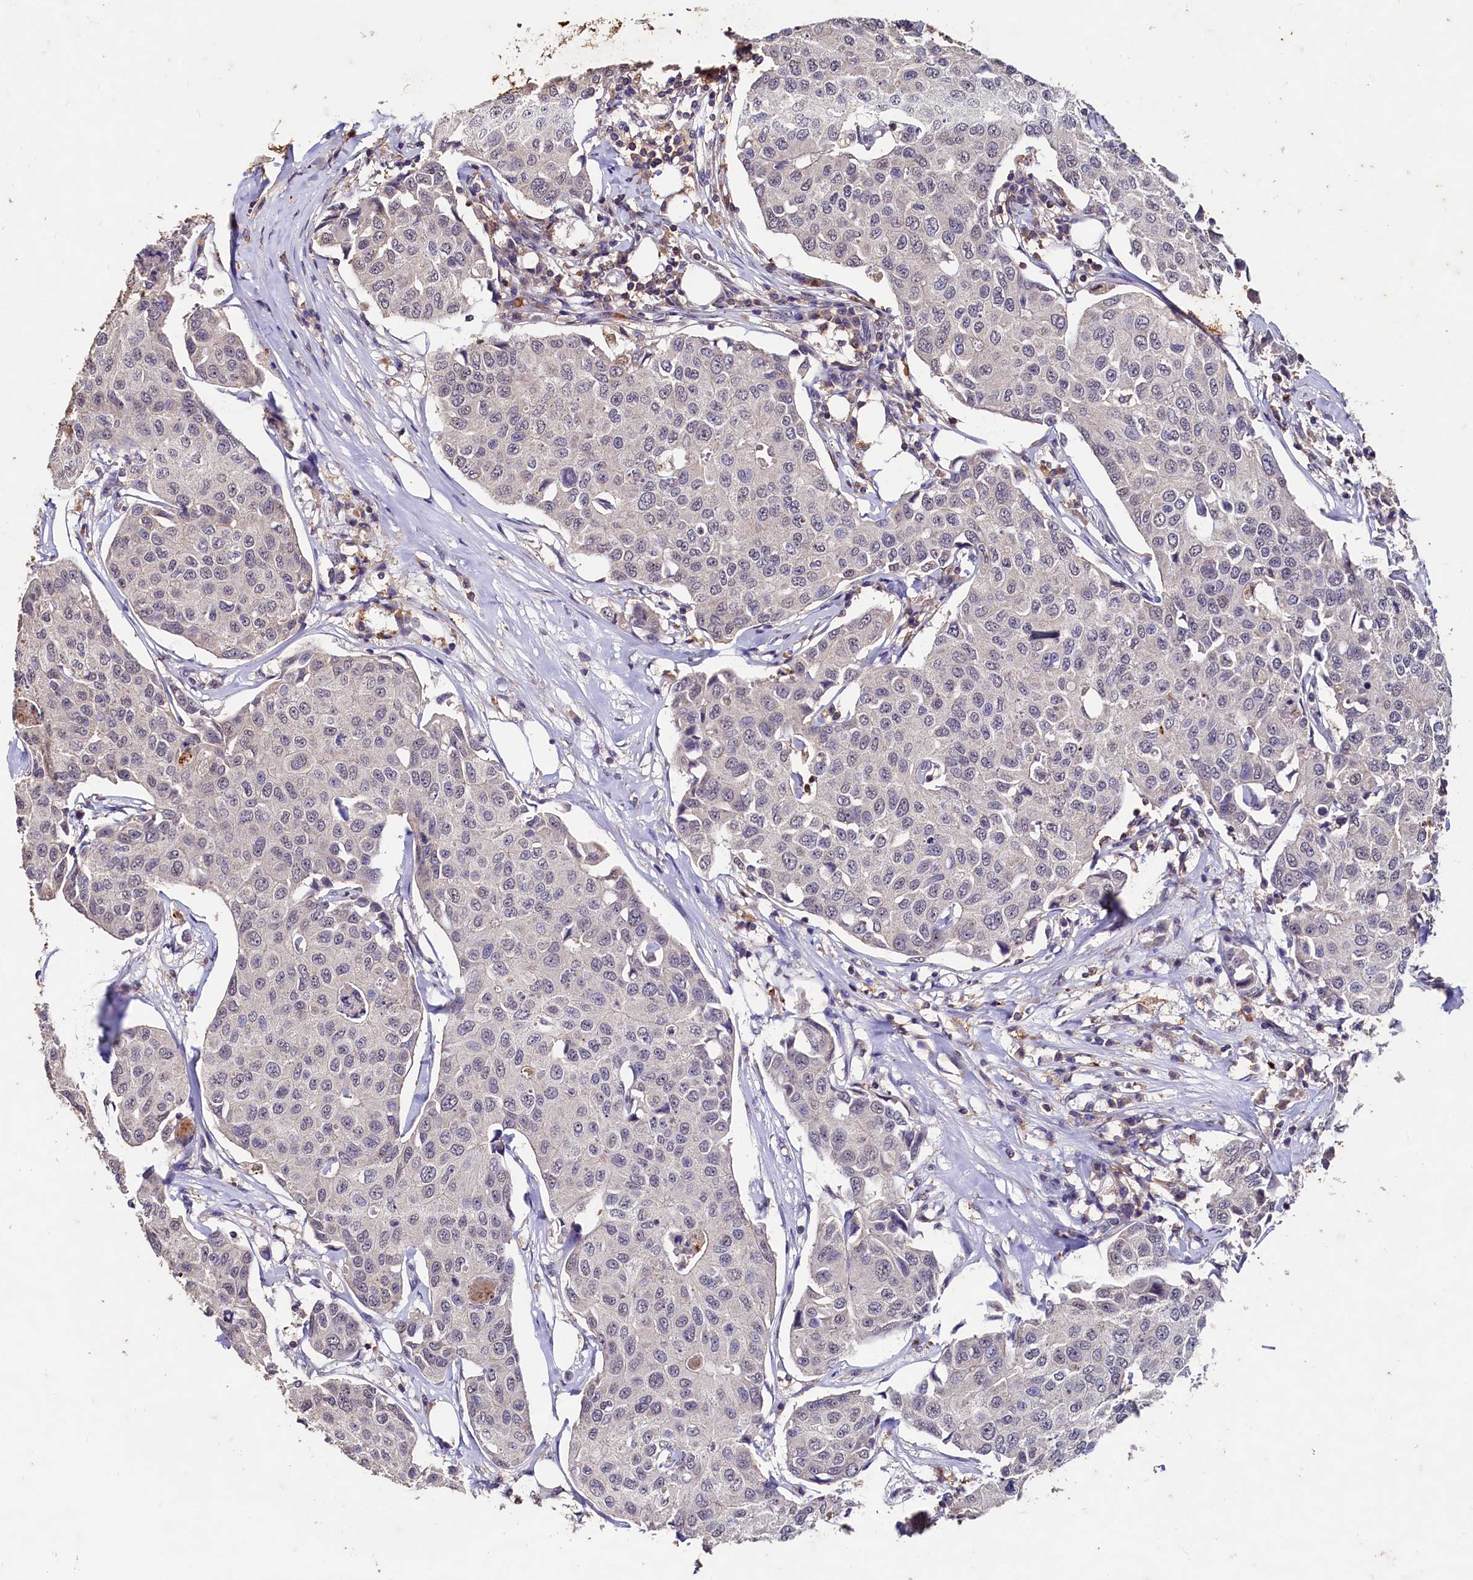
{"staining": {"intensity": "negative", "quantity": "none", "location": "none"}, "tissue": "breast cancer", "cell_type": "Tumor cells", "image_type": "cancer", "snomed": [{"axis": "morphology", "description": "Duct carcinoma"}, {"axis": "topography", "description": "Breast"}], "caption": "IHC of breast invasive ductal carcinoma demonstrates no positivity in tumor cells.", "gene": "CSTPP1", "patient": {"sex": "female", "age": 80}}